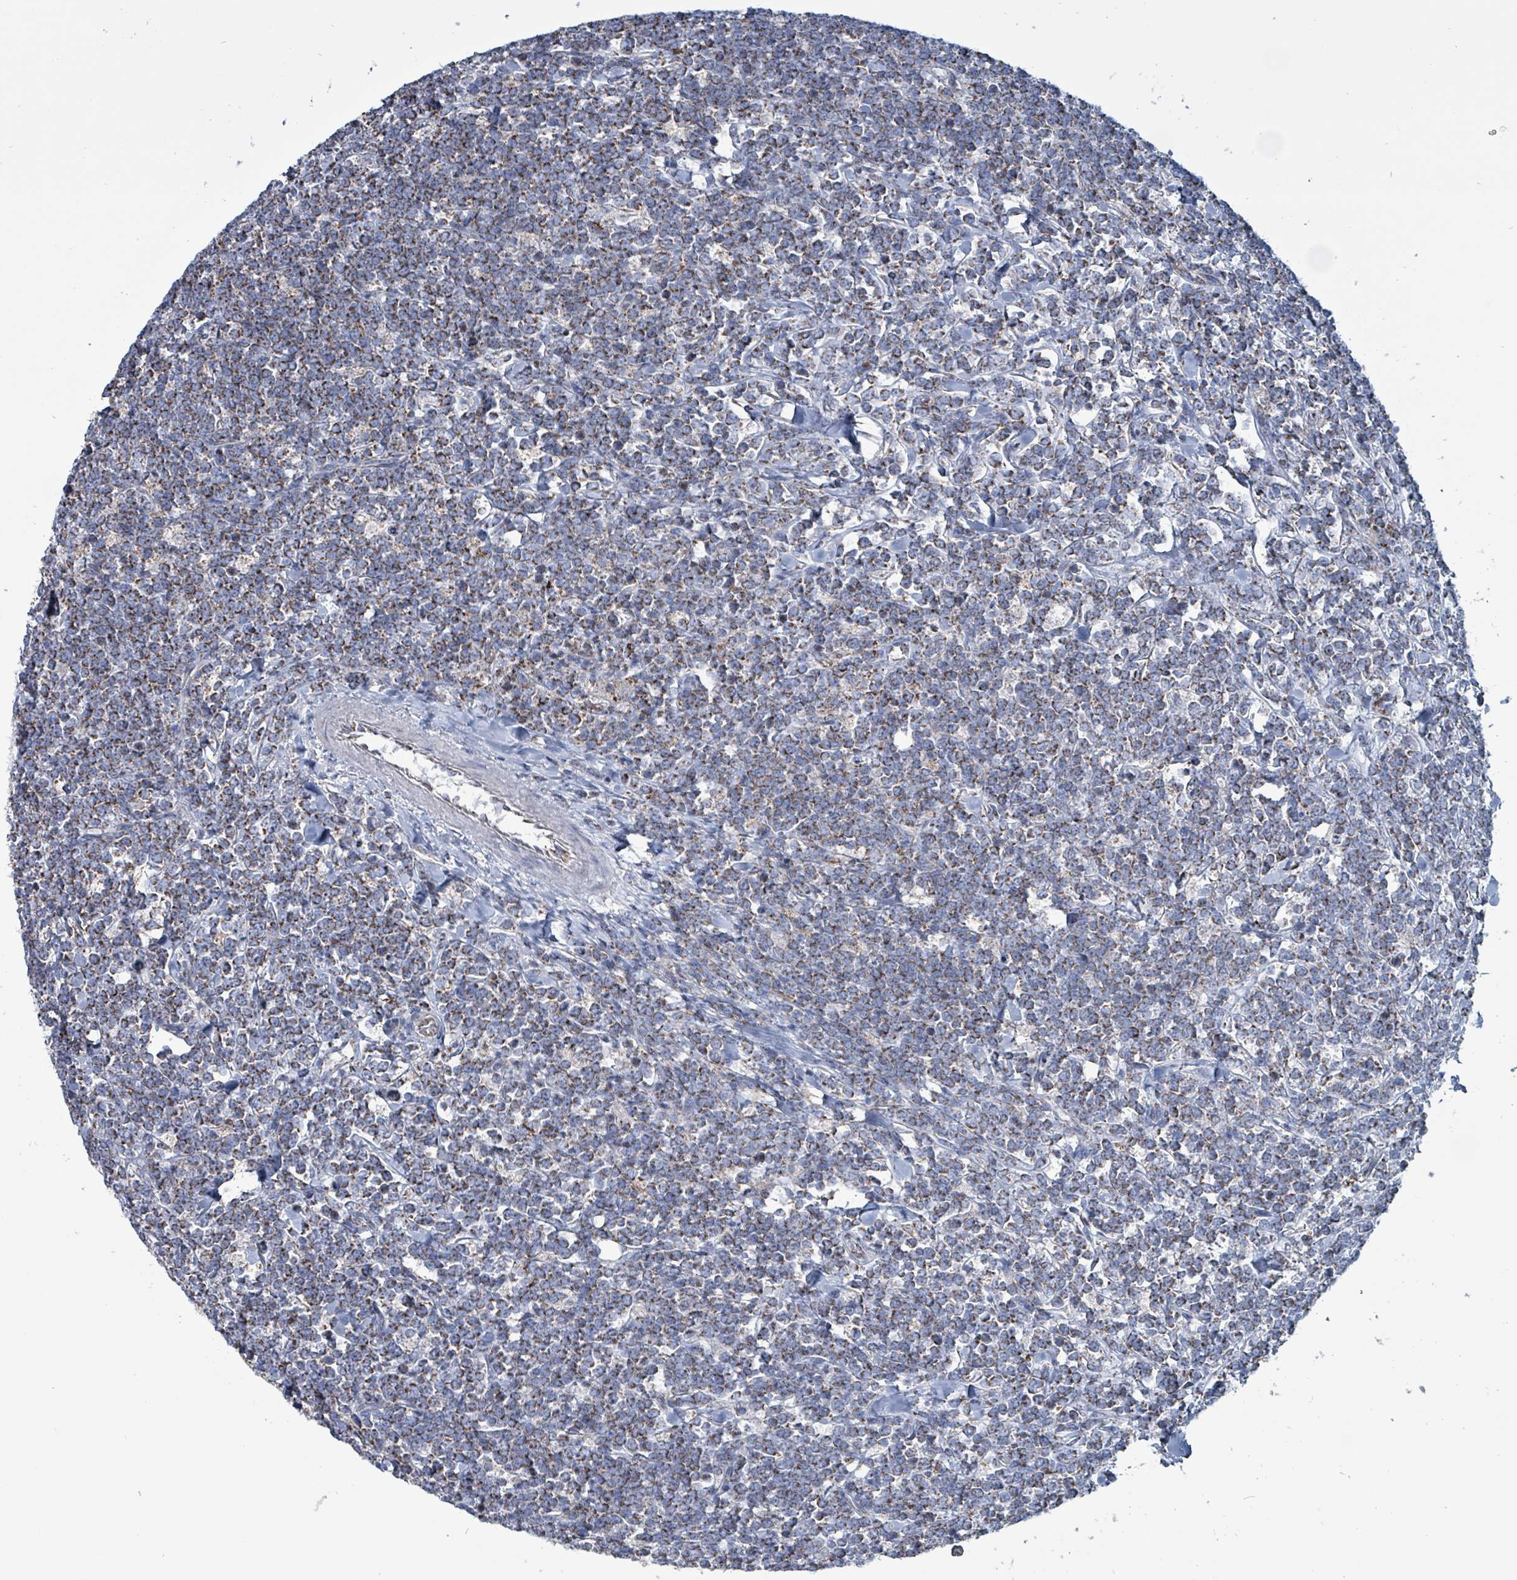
{"staining": {"intensity": "moderate", "quantity": ">75%", "location": "cytoplasmic/membranous"}, "tissue": "lymphoma", "cell_type": "Tumor cells", "image_type": "cancer", "snomed": [{"axis": "morphology", "description": "Malignant lymphoma, non-Hodgkin's type, High grade"}, {"axis": "topography", "description": "Small intestine"}, {"axis": "topography", "description": "Colon"}], "caption": "IHC staining of malignant lymphoma, non-Hodgkin's type (high-grade), which shows medium levels of moderate cytoplasmic/membranous expression in about >75% of tumor cells indicating moderate cytoplasmic/membranous protein staining. The staining was performed using DAB (3,3'-diaminobenzidine) (brown) for protein detection and nuclei were counterstained in hematoxylin (blue).", "gene": "IDH3B", "patient": {"sex": "male", "age": 8}}